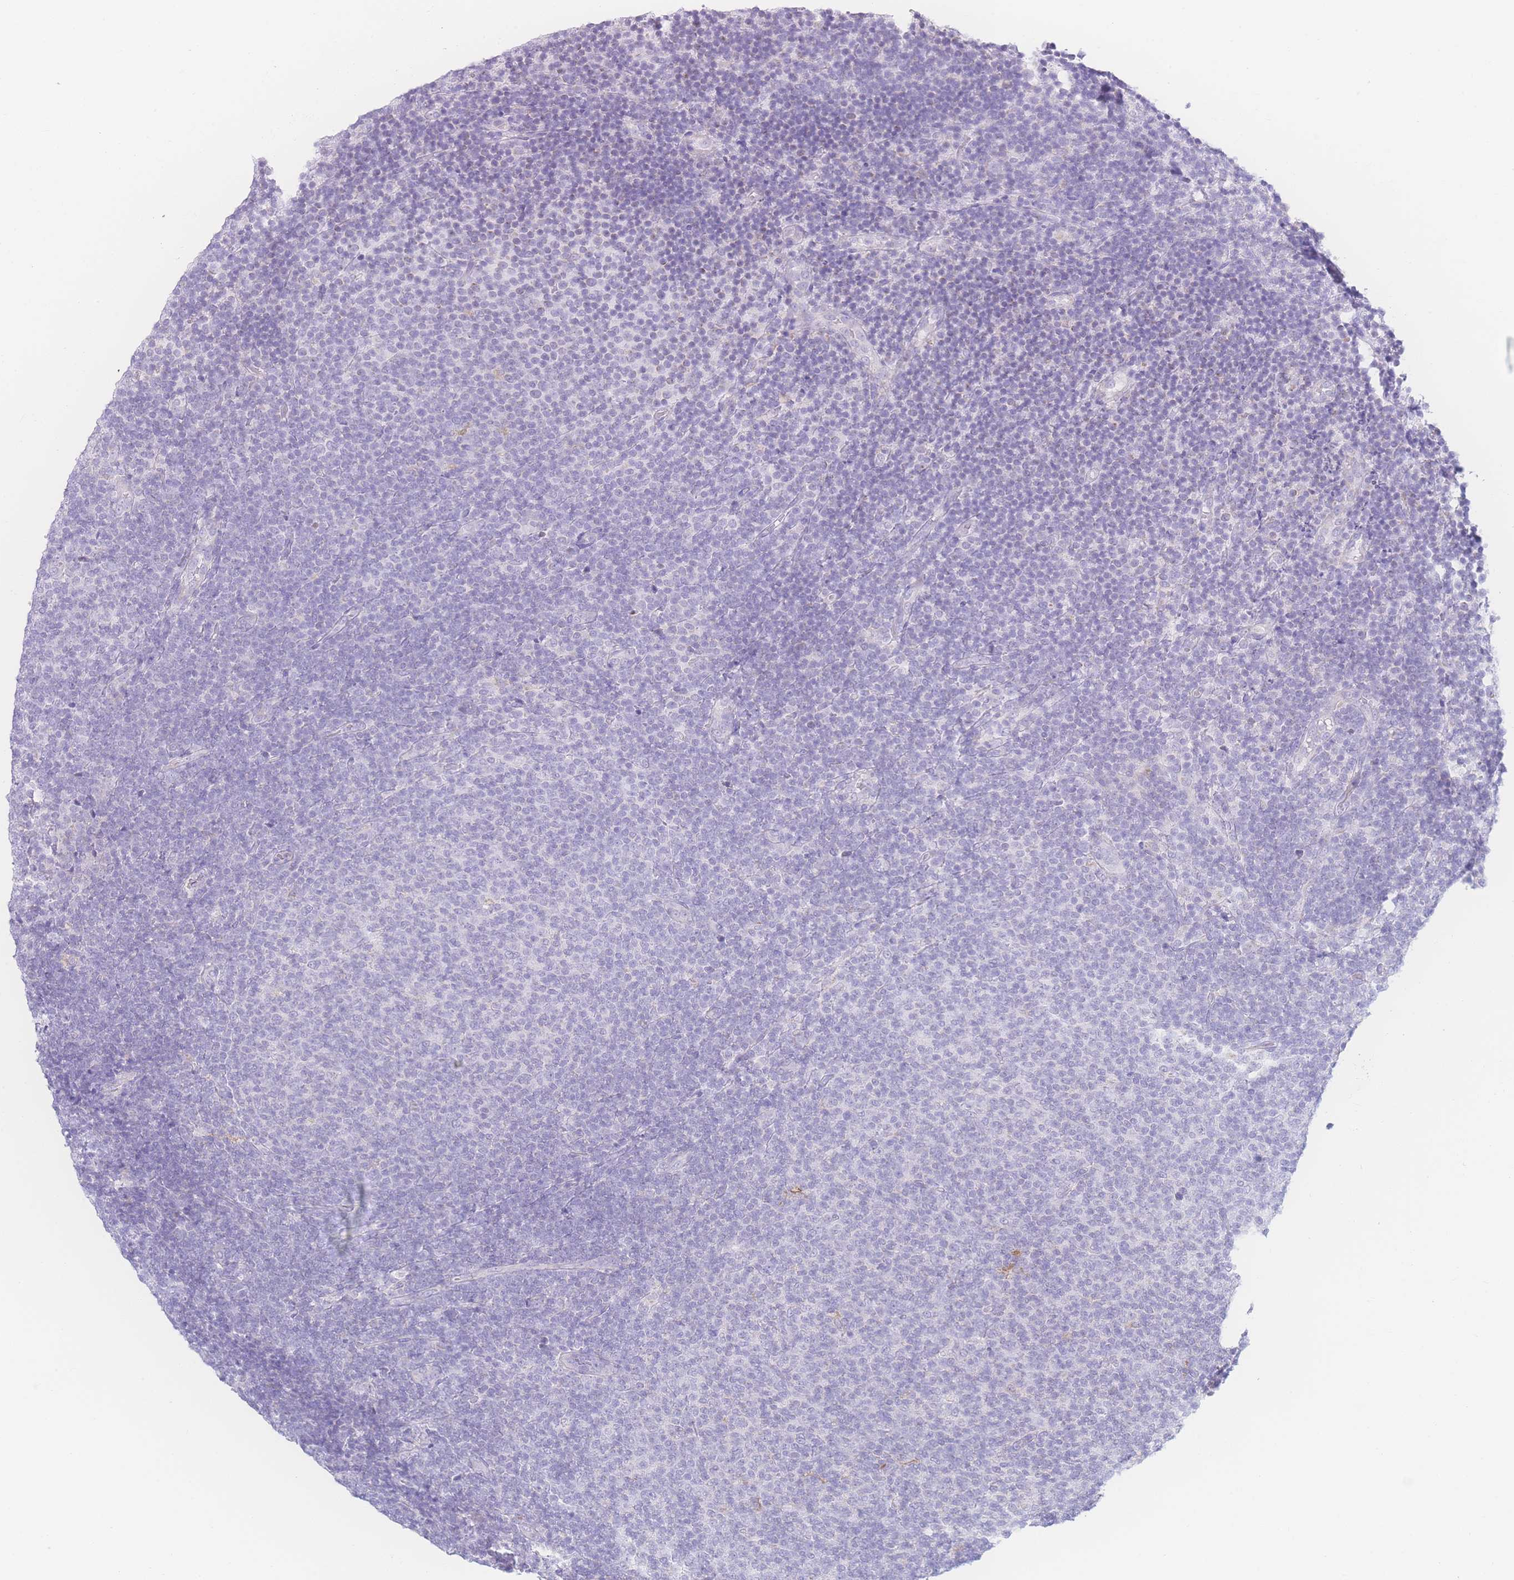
{"staining": {"intensity": "negative", "quantity": "none", "location": "none"}, "tissue": "lymphoma", "cell_type": "Tumor cells", "image_type": "cancer", "snomed": [{"axis": "morphology", "description": "Malignant lymphoma, non-Hodgkin's type, Low grade"}, {"axis": "topography", "description": "Lymph node"}], "caption": "There is no significant positivity in tumor cells of lymphoma.", "gene": "NBEAL1", "patient": {"sex": "male", "age": 66}}